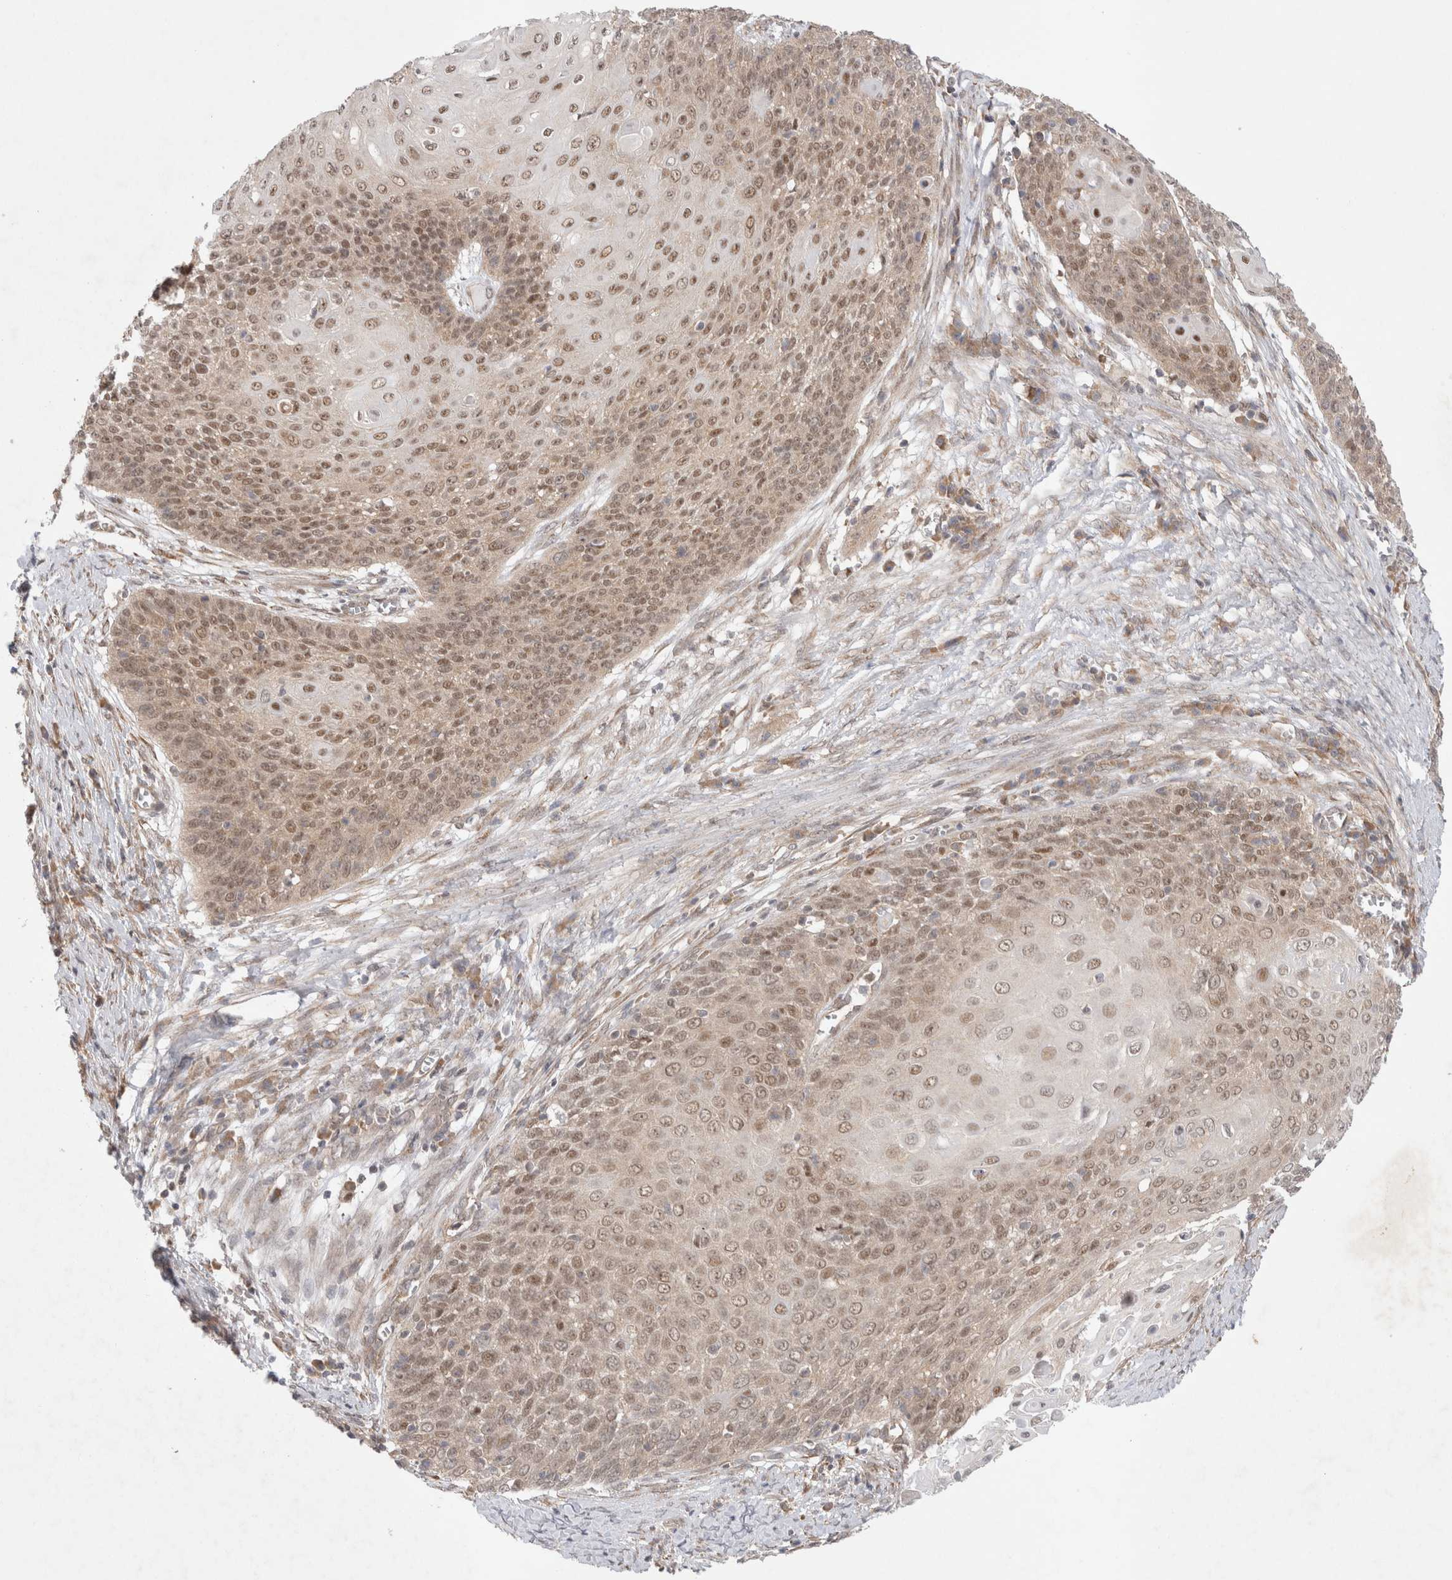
{"staining": {"intensity": "moderate", "quantity": ">75%", "location": "nuclear"}, "tissue": "cervical cancer", "cell_type": "Tumor cells", "image_type": "cancer", "snomed": [{"axis": "morphology", "description": "Squamous cell carcinoma, NOS"}, {"axis": "topography", "description": "Cervix"}], "caption": "Brown immunohistochemical staining in cervical squamous cell carcinoma exhibits moderate nuclear expression in about >75% of tumor cells. (Stains: DAB in brown, nuclei in blue, Microscopy: brightfield microscopy at high magnification).", "gene": "EIF3E", "patient": {"sex": "female", "age": 39}}